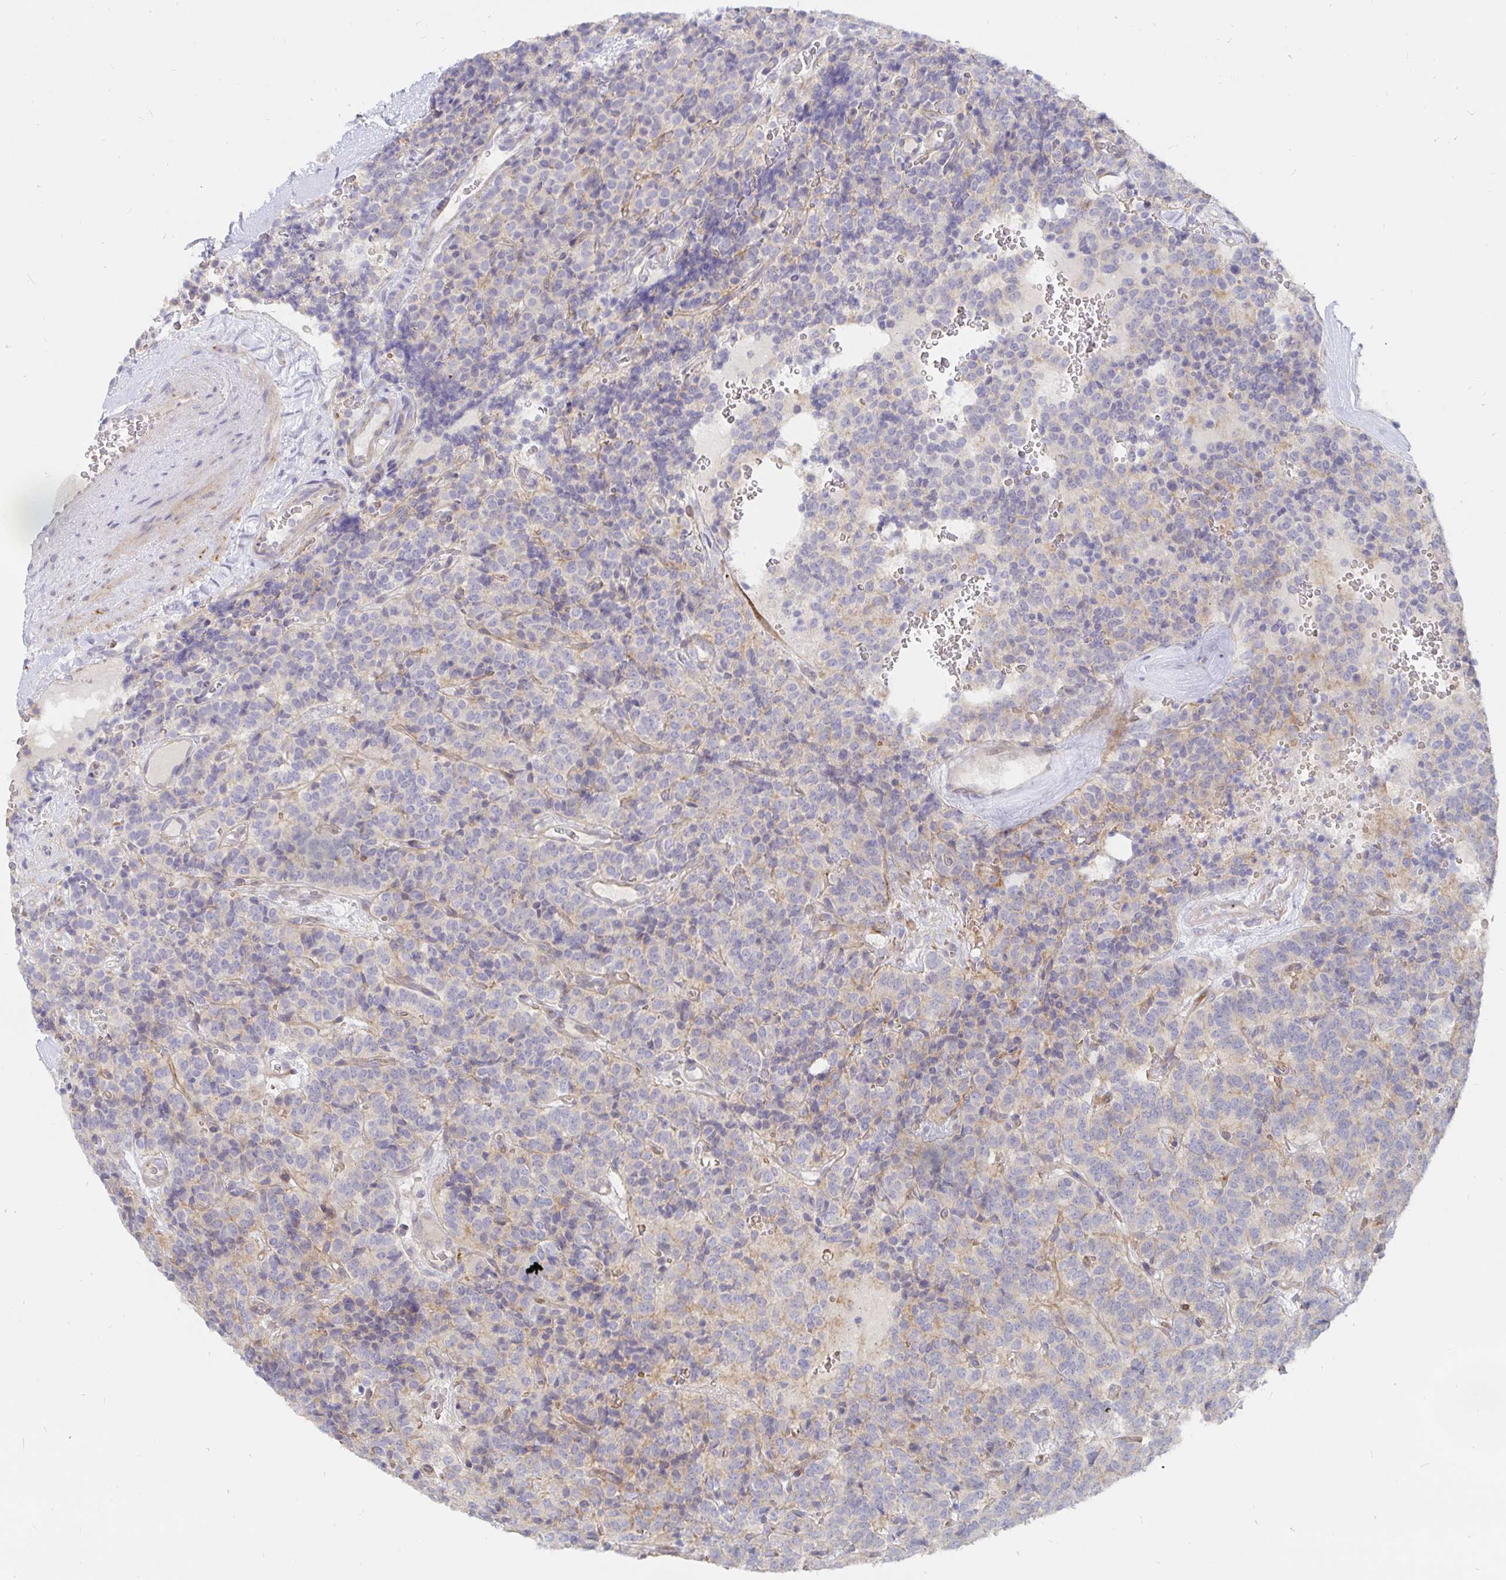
{"staining": {"intensity": "negative", "quantity": "none", "location": "none"}, "tissue": "carcinoid", "cell_type": "Tumor cells", "image_type": "cancer", "snomed": [{"axis": "morphology", "description": "Carcinoid, malignant, NOS"}, {"axis": "topography", "description": "Pancreas"}], "caption": "A micrograph of human carcinoid (malignant) is negative for staining in tumor cells.", "gene": "KCTD19", "patient": {"sex": "male", "age": 36}}